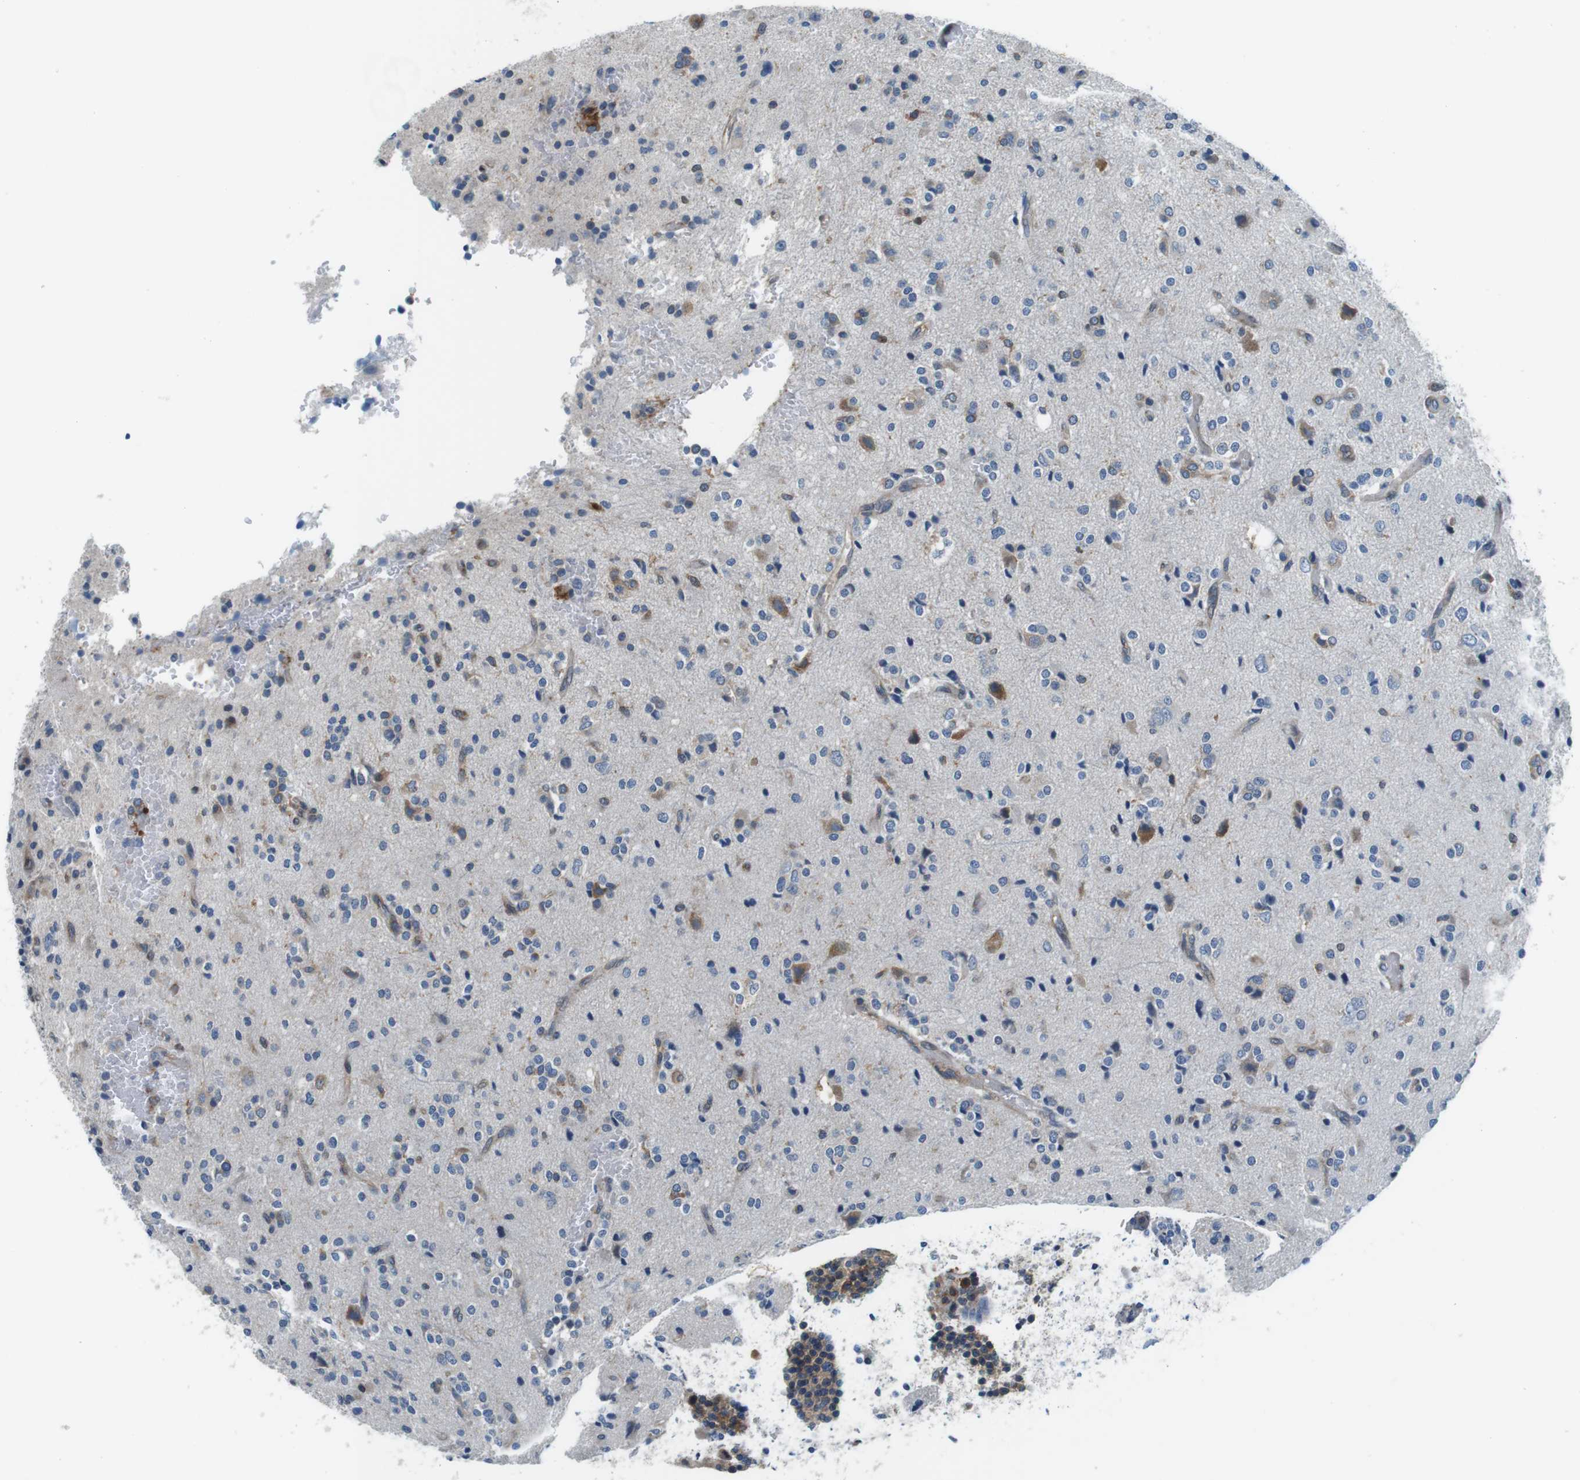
{"staining": {"intensity": "moderate", "quantity": "<25%", "location": "cytoplasmic/membranous"}, "tissue": "glioma", "cell_type": "Tumor cells", "image_type": "cancer", "snomed": [{"axis": "morphology", "description": "Glioma, malignant, High grade"}, {"axis": "topography", "description": "Brain"}], "caption": "Immunohistochemical staining of human malignant high-grade glioma exhibits low levels of moderate cytoplasmic/membranous staining in approximately <25% of tumor cells.", "gene": "EIF2B5", "patient": {"sex": "male", "age": 47}}